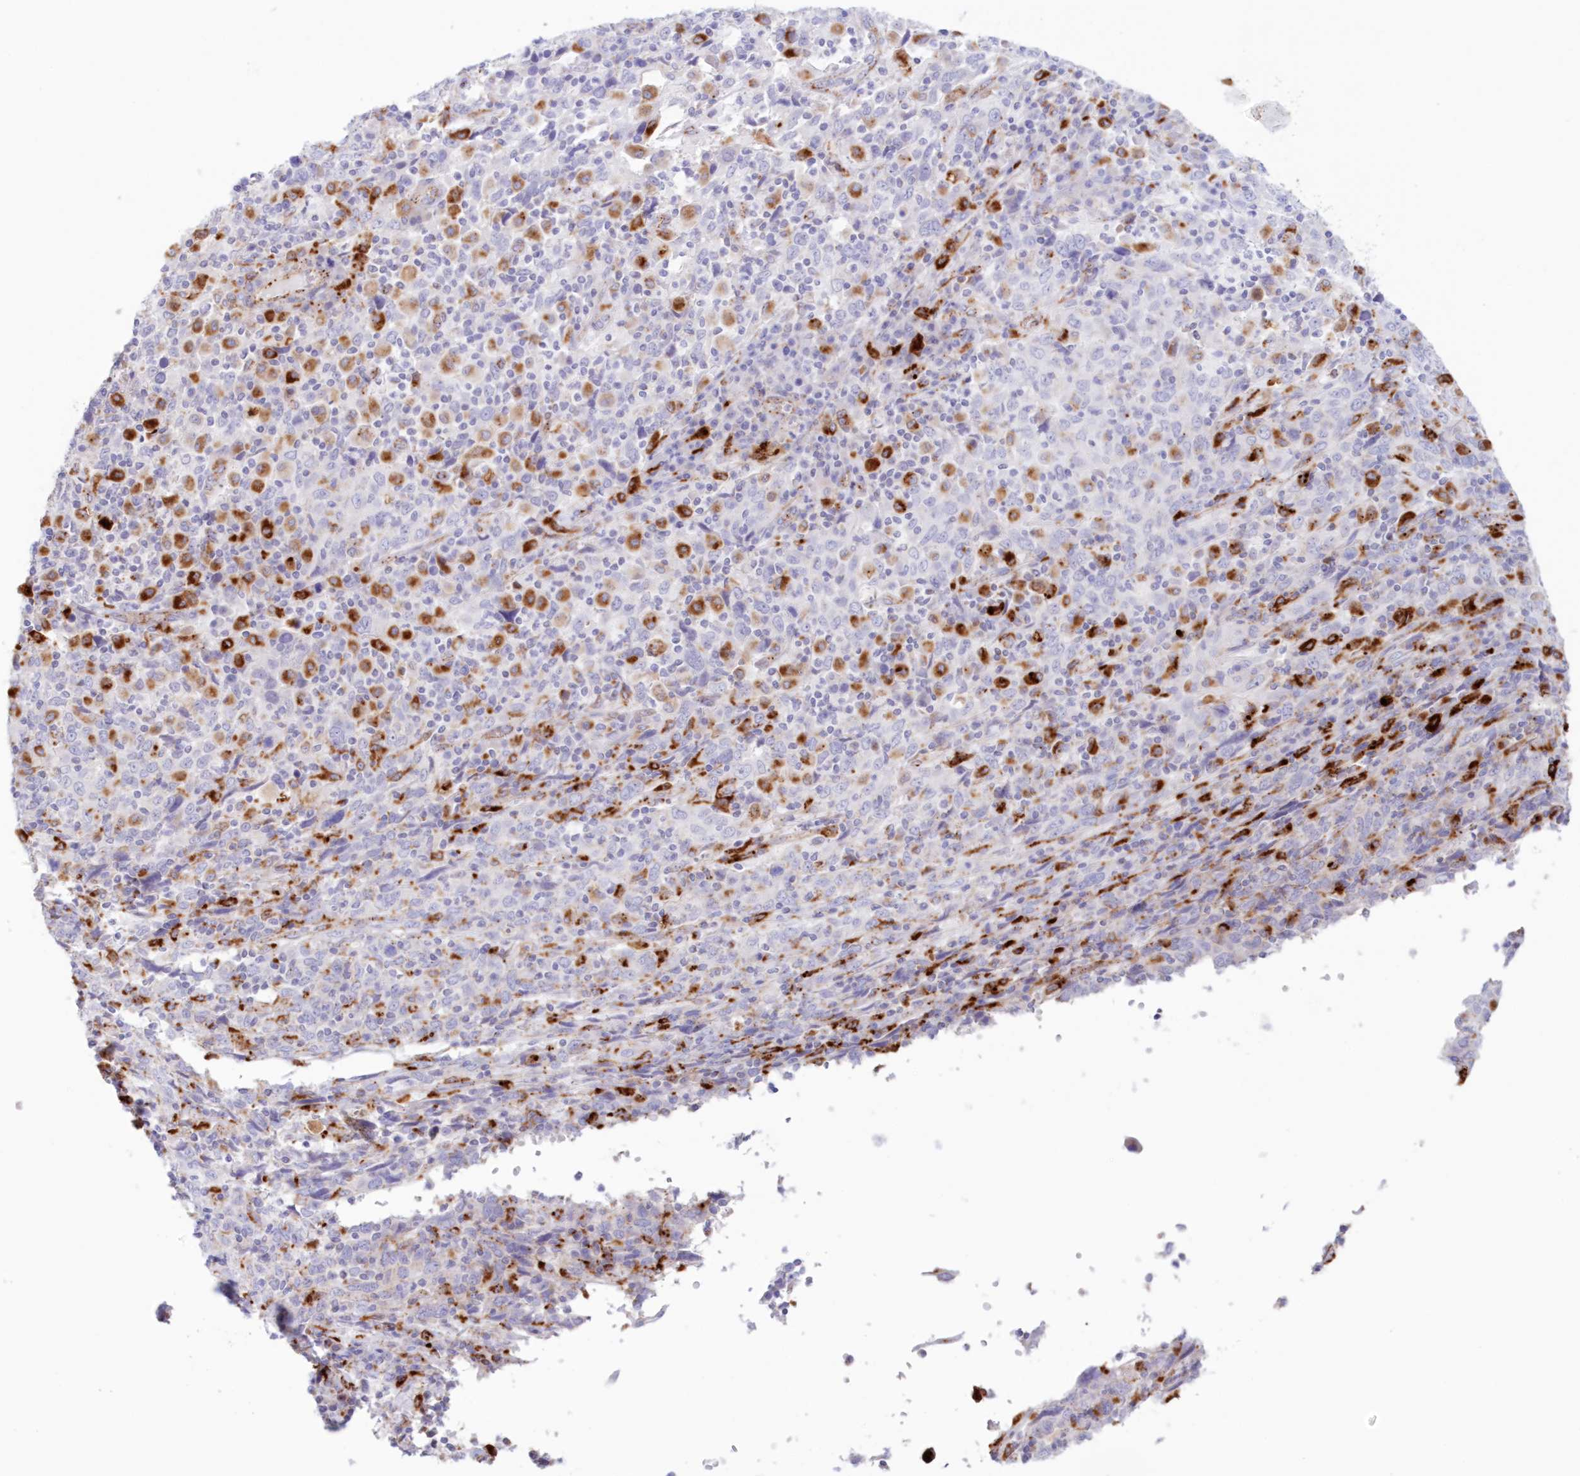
{"staining": {"intensity": "negative", "quantity": "none", "location": "none"}, "tissue": "cervical cancer", "cell_type": "Tumor cells", "image_type": "cancer", "snomed": [{"axis": "morphology", "description": "Squamous cell carcinoma, NOS"}, {"axis": "topography", "description": "Cervix"}], "caption": "This is an immunohistochemistry (IHC) micrograph of human cervical cancer (squamous cell carcinoma). There is no positivity in tumor cells.", "gene": "TPP1", "patient": {"sex": "female", "age": 46}}